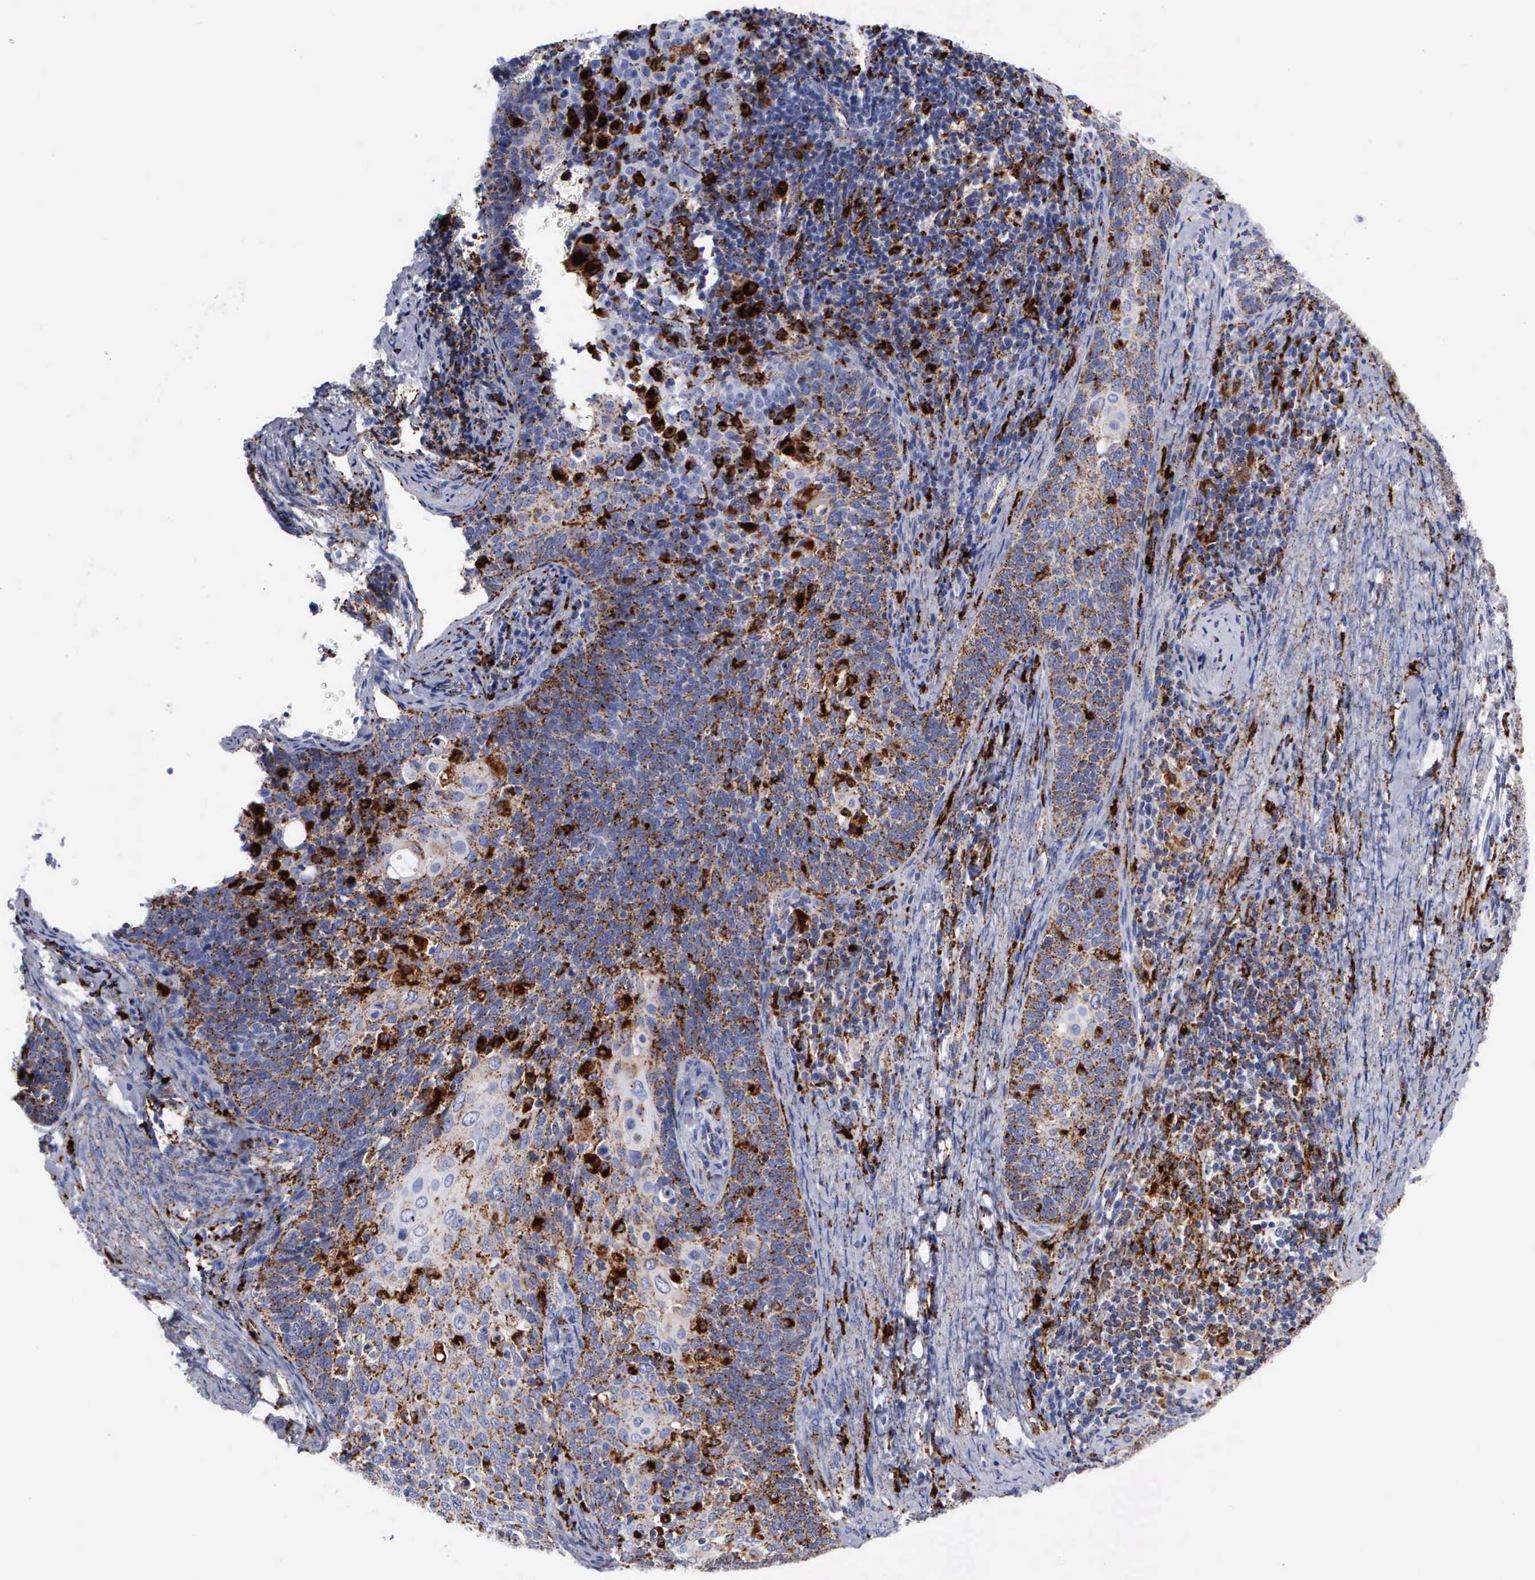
{"staining": {"intensity": "moderate", "quantity": "25%-75%", "location": "cytoplasmic/membranous"}, "tissue": "cervical cancer", "cell_type": "Tumor cells", "image_type": "cancer", "snomed": [{"axis": "morphology", "description": "Squamous cell carcinoma, NOS"}, {"axis": "topography", "description": "Cervix"}], "caption": "Brown immunohistochemical staining in human cervical squamous cell carcinoma reveals moderate cytoplasmic/membranous expression in about 25%-75% of tumor cells. (brown staining indicates protein expression, while blue staining denotes nuclei).", "gene": "CTSH", "patient": {"sex": "female", "age": 33}}